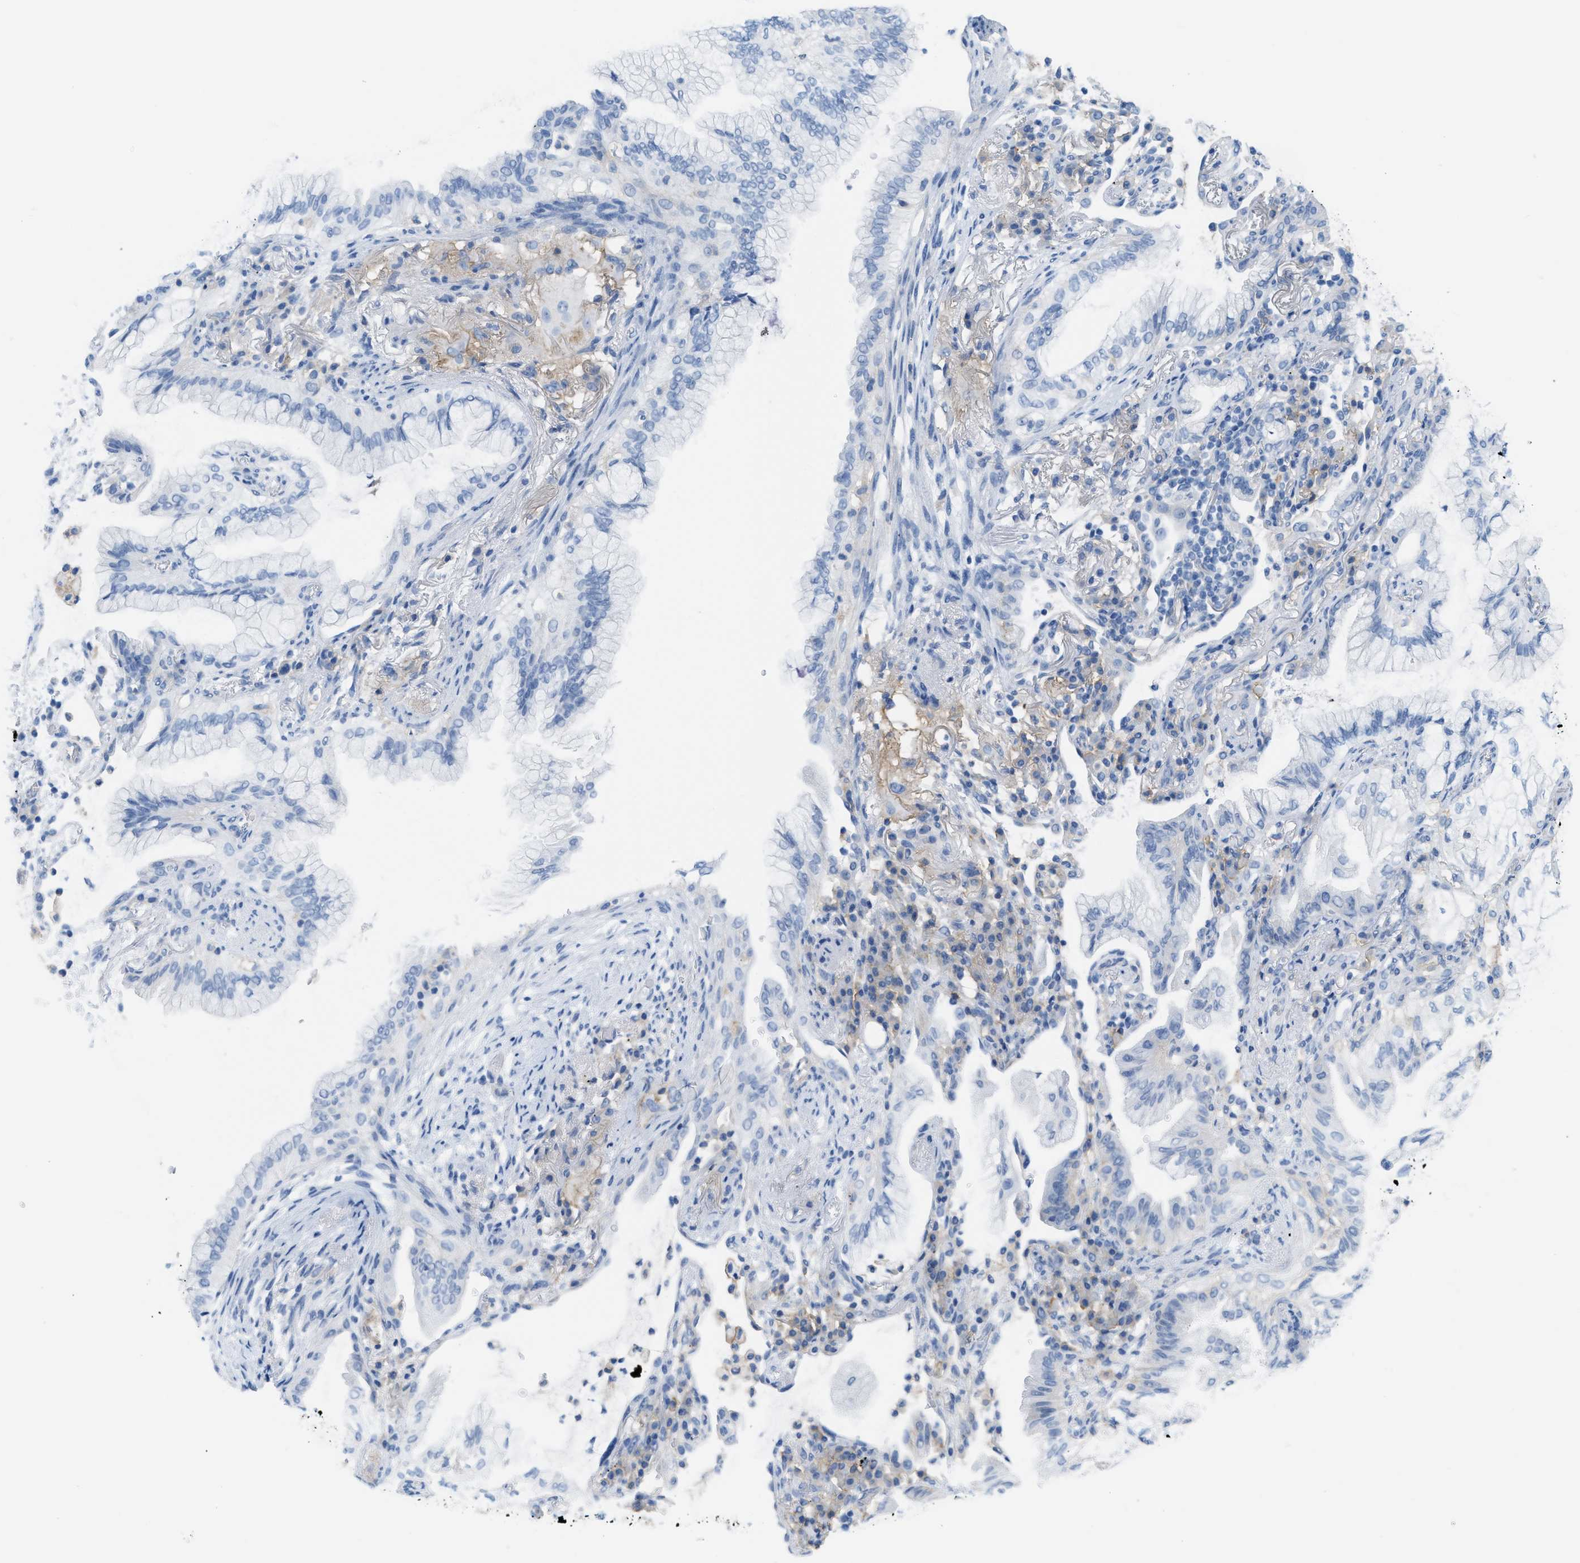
{"staining": {"intensity": "negative", "quantity": "none", "location": "none"}, "tissue": "lung cancer", "cell_type": "Tumor cells", "image_type": "cancer", "snomed": [{"axis": "morphology", "description": "Adenocarcinoma, NOS"}, {"axis": "topography", "description": "Lung"}], "caption": "An image of lung adenocarcinoma stained for a protein shows no brown staining in tumor cells.", "gene": "SLC3A2", "patient": {"sex": "female", "age": 70}}